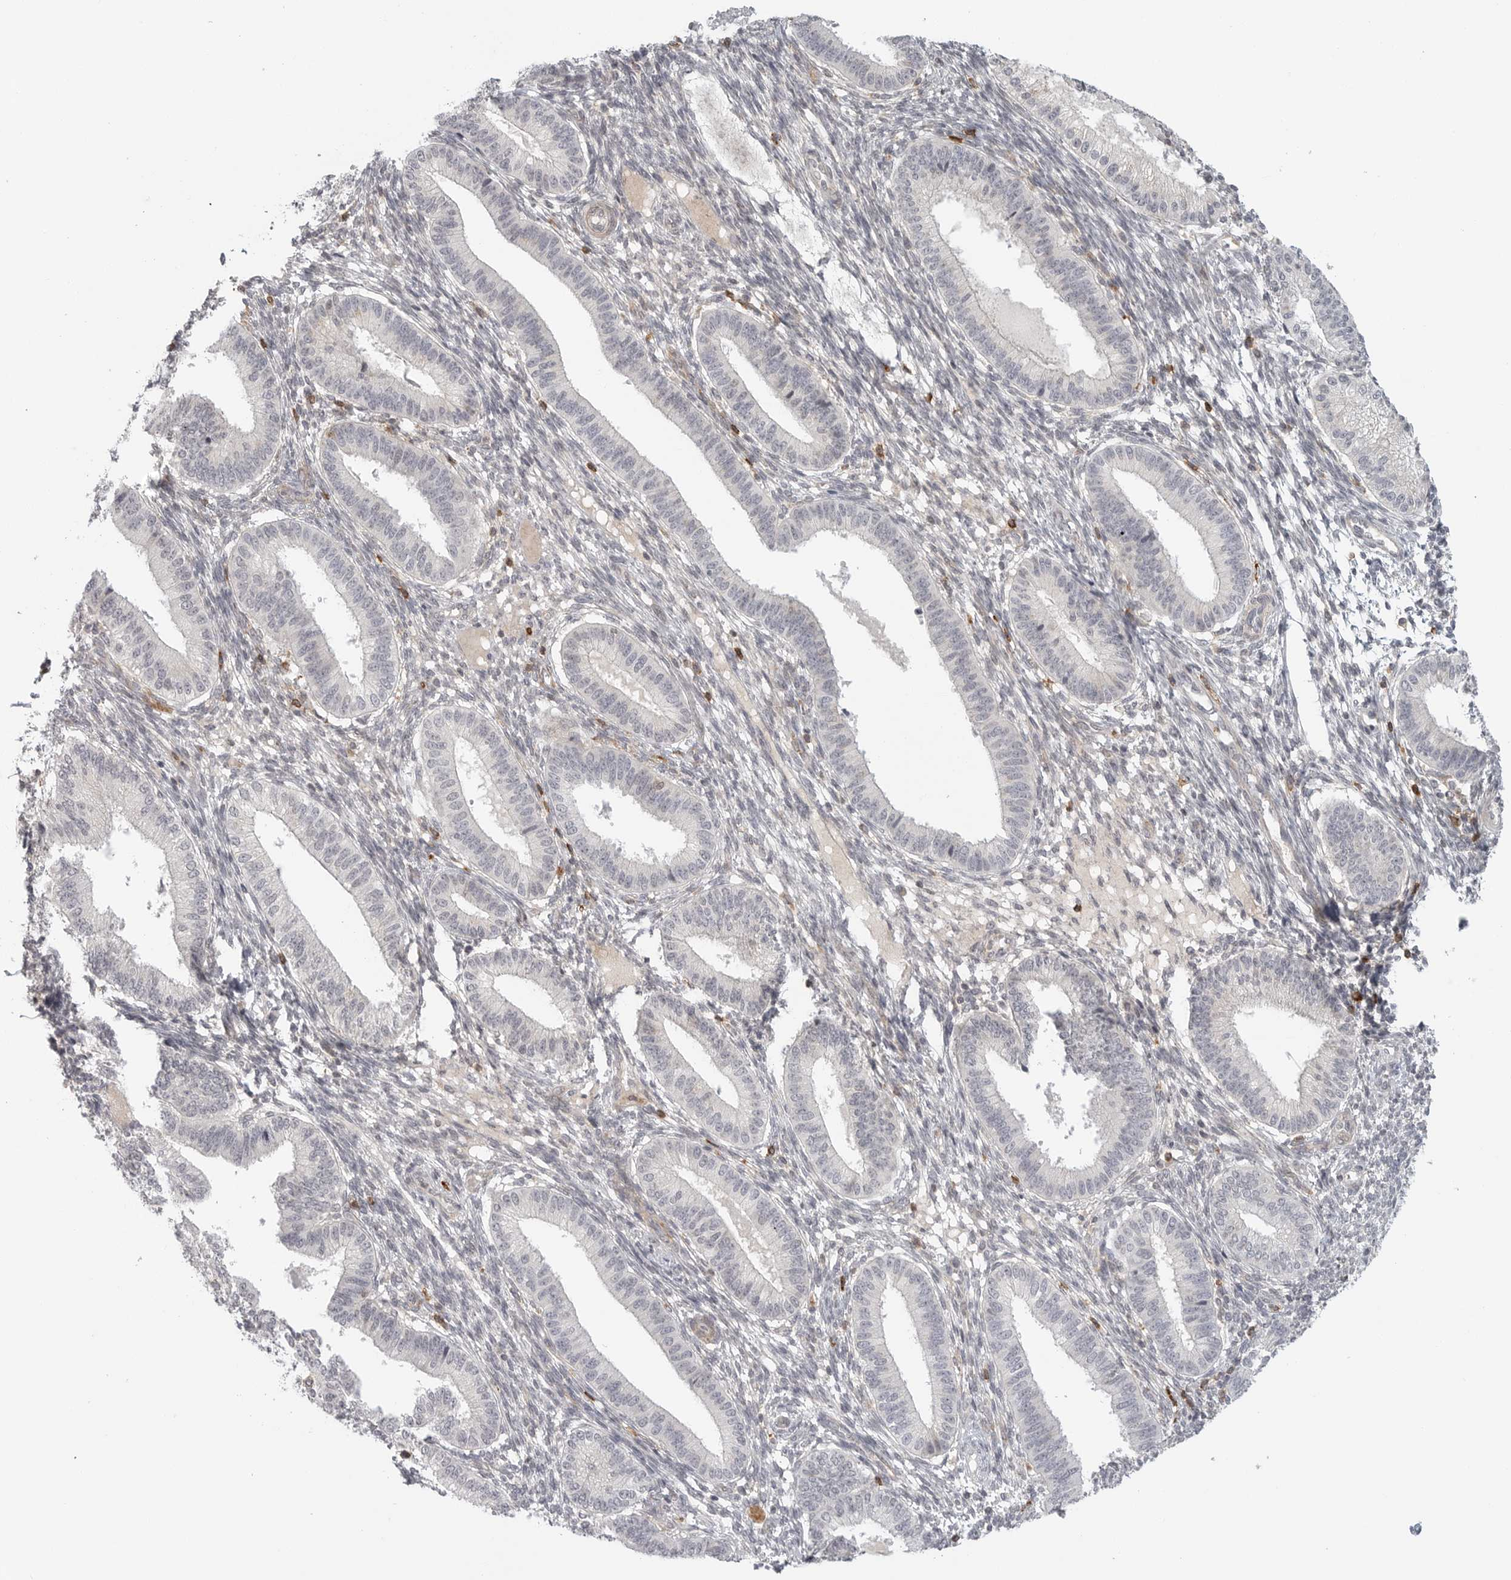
{"staining": {"intensity": "negative", "quantity": "none", "location": "none"}, "tissue": "endometrium", "cell_type": "Cells in endometrial stroma", "image_type": "normal", "snomed": [{"axis": "morphology", "description": "Normal tissue, NOS"}, {"axis": "topography", "description": "Endometrium"}], "caption": "Immunohistochemical staining of normal endometrium displays no significant positivity in cells in endometrial stroma. Brightfield microscopy of immunohistochemistry stained with DAB (brown) and hematoxylin (blue), captured at high magnification.", "gene": "SH3KBP1", "patient": {"sex": "female", "age": 39}}